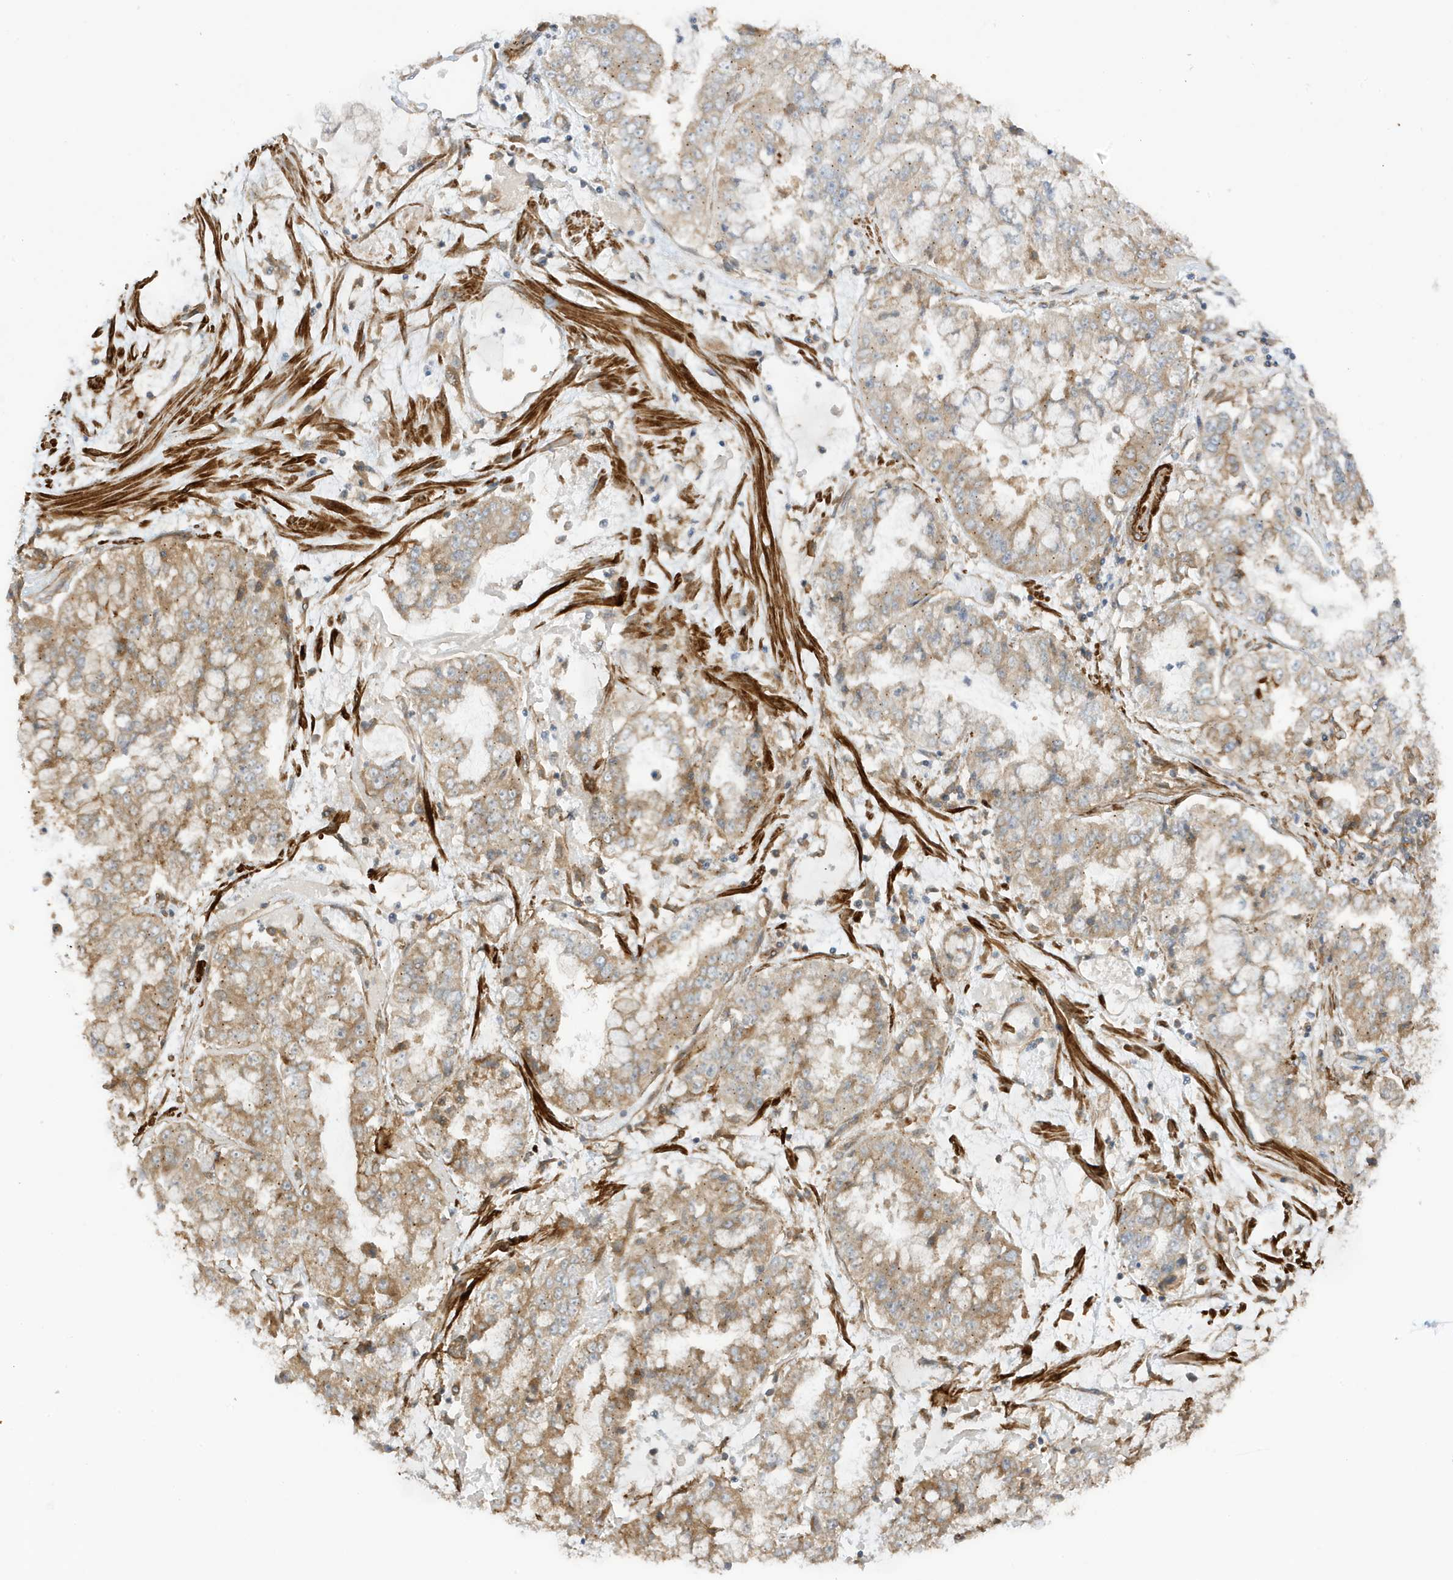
{"staining": {"intensity": "moderate", "quantity": "25%-75%", "location": "cytoplasmic/membranous"}, "tissue": "stomach cancer", "cell_type": "Tumor cells", "image_type": "cancer", "snomed": [{"axis": "morphology", "description": "Adenocarcinoma, NOS"}, {"axis": "topography", "description": "Stomach"}], "caption": "This micrograph shows immunohistochemistry staining of stomach cancer (adenocarcinoma), with medium moderate cytoplasmic/membranous staining in about 25%-75% of tumor cells.", "gene": "CDC42EP3", "patient": {"sex": "male", "age": 76}}